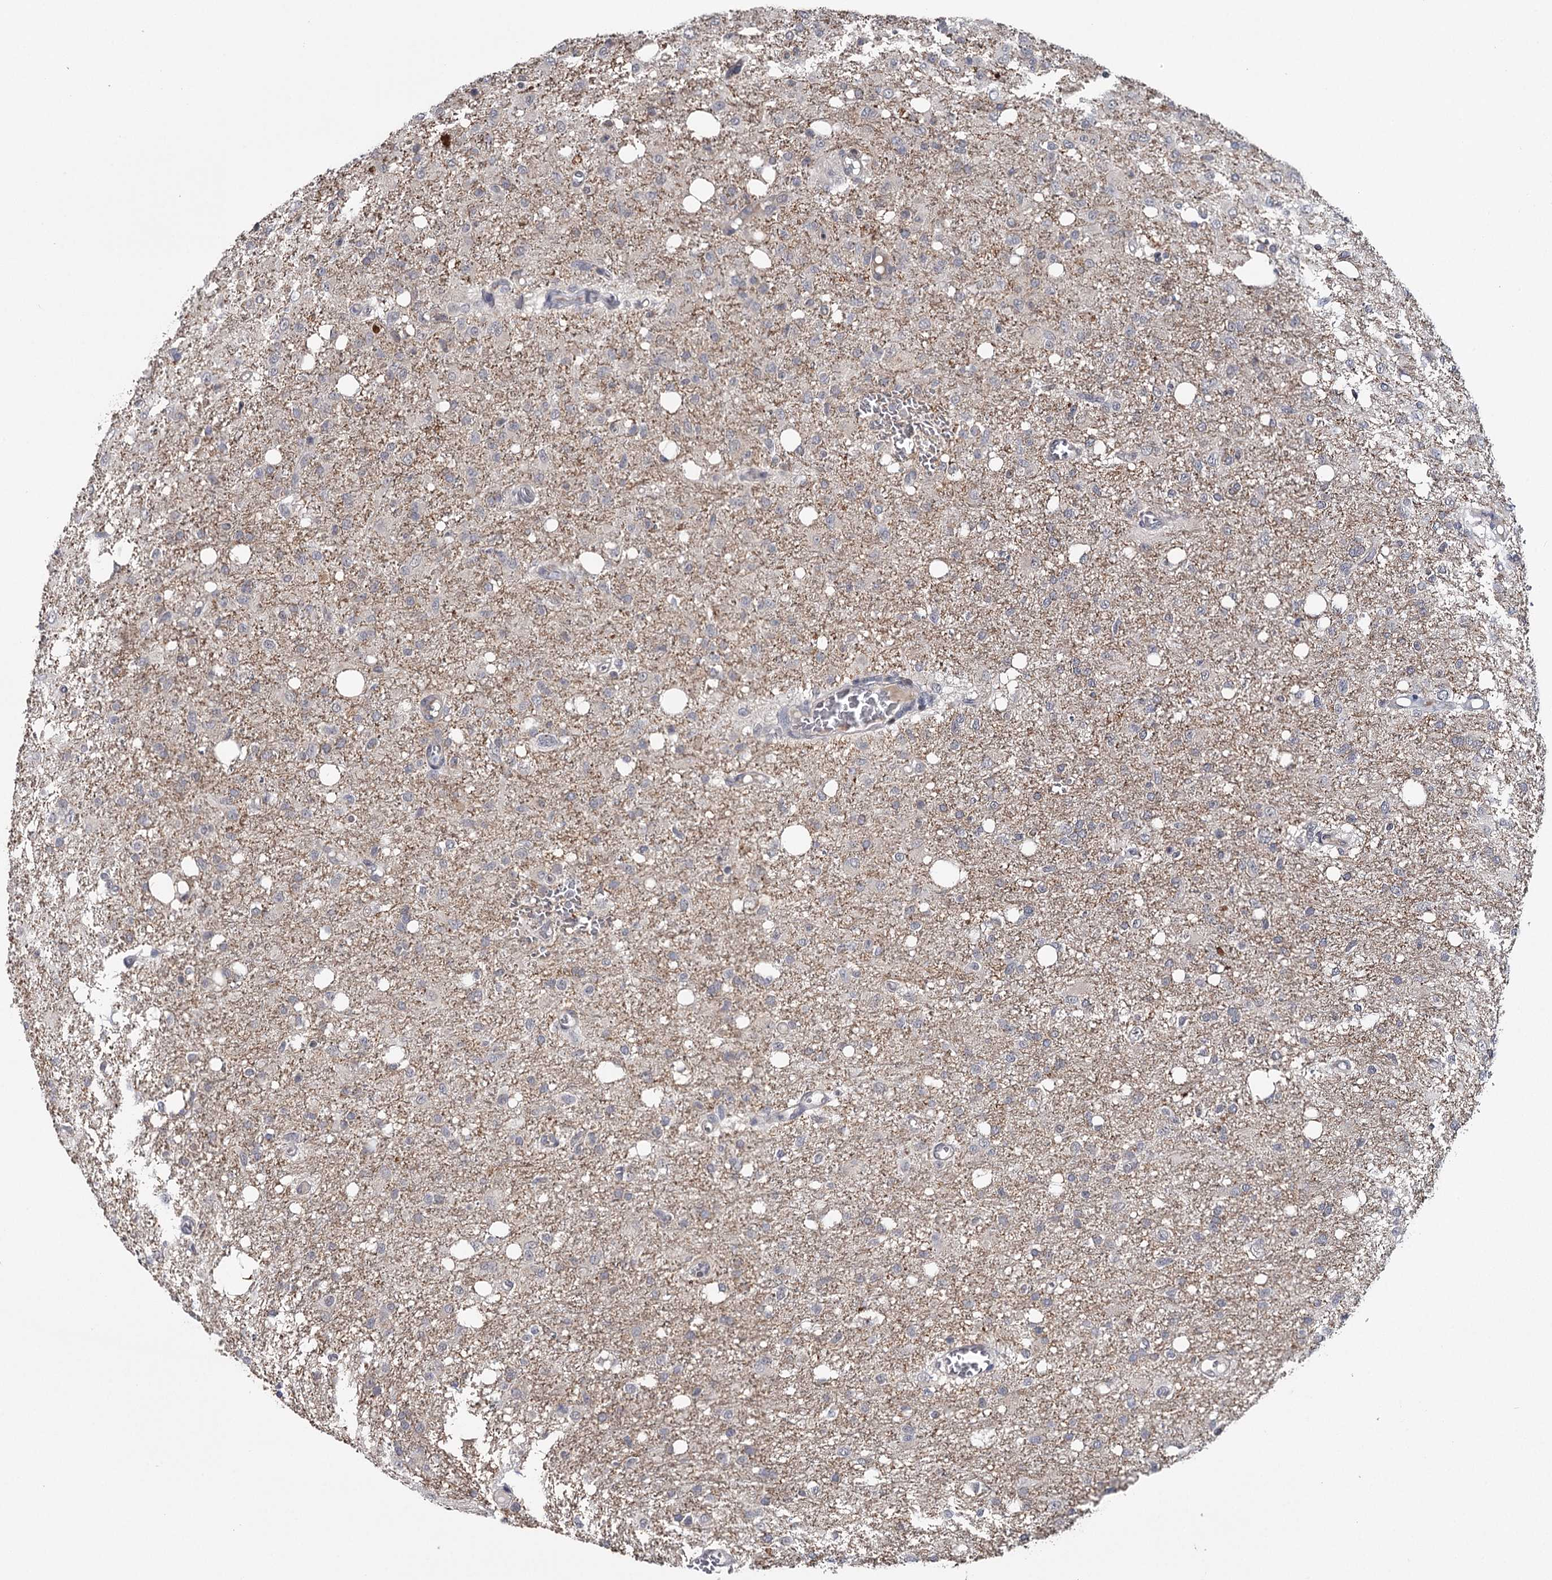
{"staining": {"intensity": "negative", "quantity": "none", "location": "none"}, "tissue": "glioma", "cell_type": "Tumor cells", "image_type": "cancer", "snomed": [{"axis": "morphology", "description": "Glioma, malignant, High grade"}, {"axis": "topography", "description": "Brain"}], "caption": "Tumor cells are negative for brown protein staining in glioma.", "gene": "GTSF1", "patient": {"sex": "female", "age": 59}}